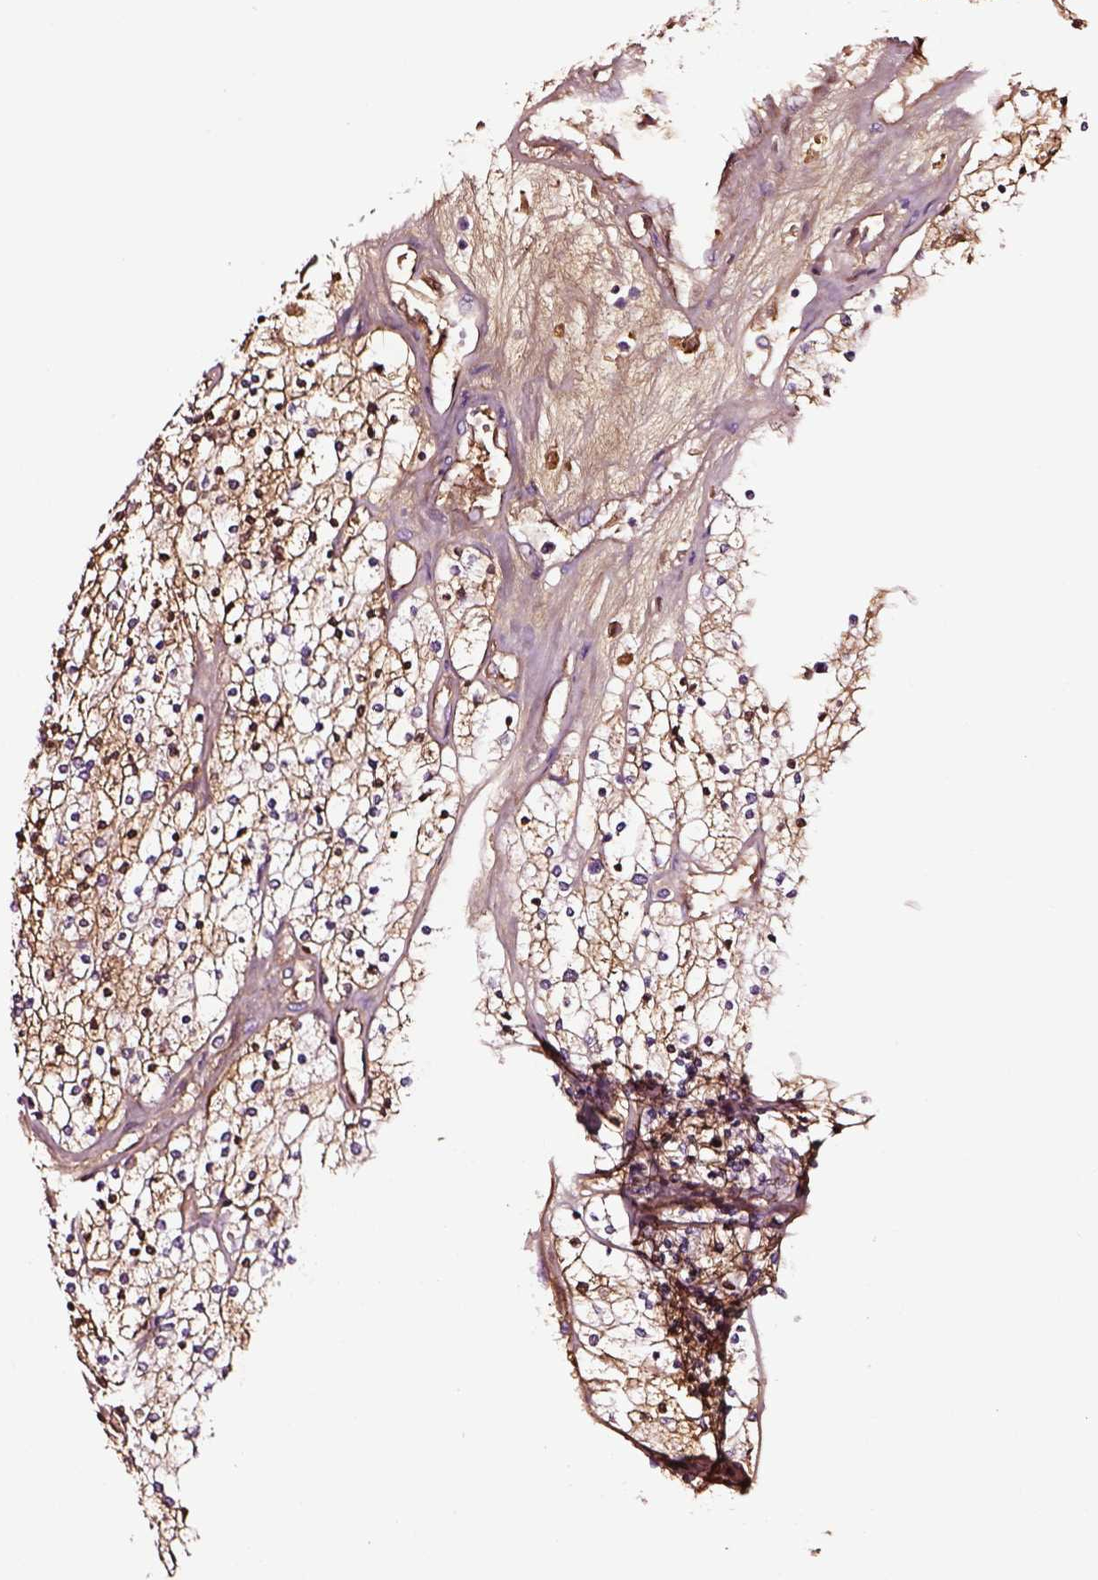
{"staining": {"intensity": "moderate", "quantity": ">75%", "location": "cytoplasmic/membranous"}, "tissue": "renal cancer", "cell_type": "Tumor cells", "image_type": "cancer", "snomed": [{"axis": "morphology", "description": "Adenocarcinoma, NOS"}, {"axis": "topography", "description": "Kidney"}], "caption": "Immunohistochemical staining of renal cancer (adenocarcinoma) reveals medium levels of moderate cytoplasmic/membranous protein positivity in approximately >75% of tumor cells. The protein of interest is stained brown, and the nuclei are stained in blue (DAB IHC with brightfield microscopy, high magnification).", "gene": "TF", "patient": {"sex": "male", "age": 80}}